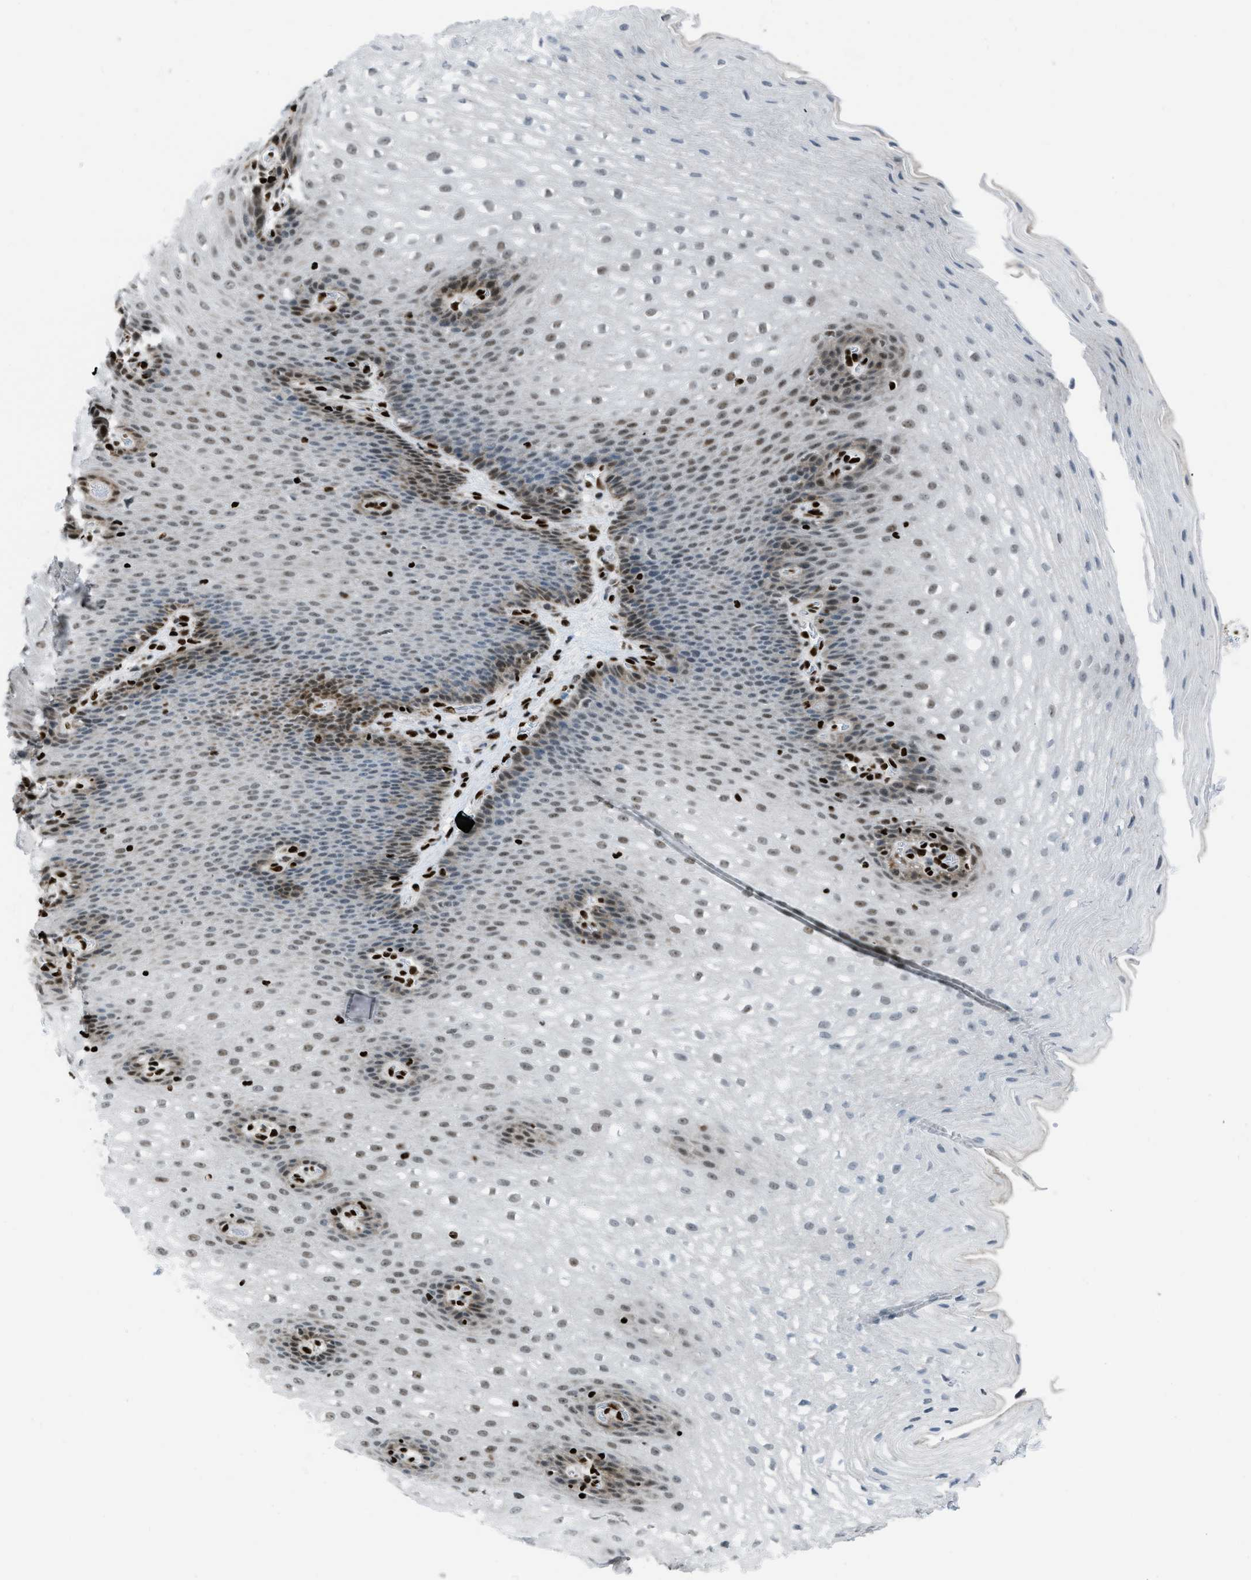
{"staining": {"intensity": "strong", "quantity": "<25%", "location": "cytoplasmic/membranous,nuclear"}, "tissue": "esophagus", "cell_type": "Squamous epithelial cells", "image_type": "normal", "snomed": [{"axis": "morphology", "description": "Normal tissue, NOS"}, {"axis": "topography", "description": "Esophagus"}], "caption": "Brown immunohistochemical staining in benign human esophagus displays strong cytoplasmic/membranous,nuclear staining in approximately <25% of squamous epithelial cells.", "gene": "SLFN5", "patient": {"sex": "male", "age": 48}}